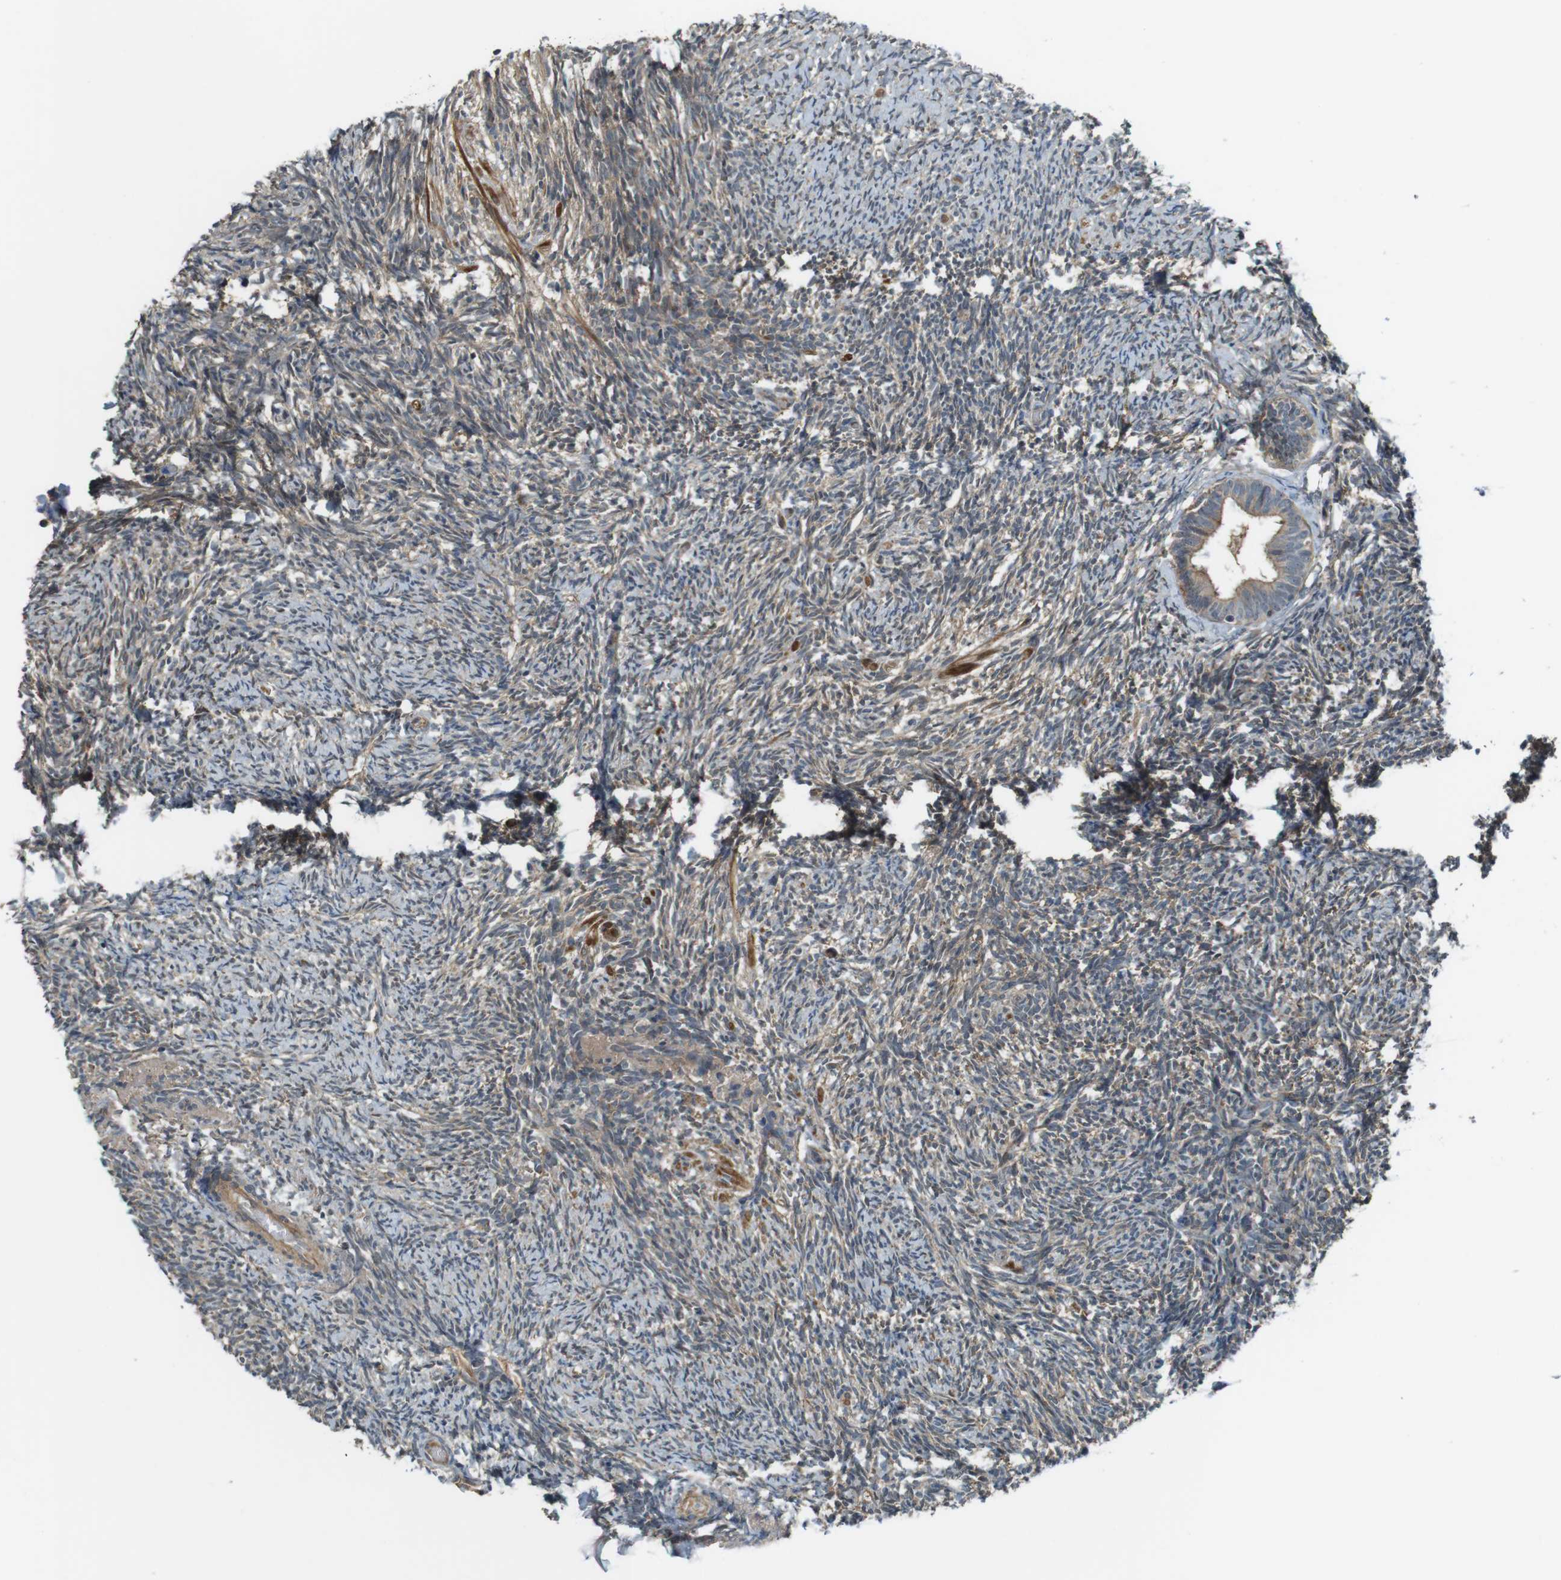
{"staining": {"intensity": "moderate", "quantity": "25%-75%", "location": "cytoplasmic/membranous"}, "tissue": "ovary", "cell_type": "Ovarian stroma cells", "image_type": "normal", "snomed": [{"axis": "morphology", "description": "Normal tissue, NOS"}, {"axis": "topography", "description": "Ovary"}], "caption": "The micrograph shows a brown stain indicating the presence of a protein in the cytoplasmic/membranous of ovarian stroma cells in ovary.", "gene": "IFFO2", "patient": {"sex": "female", "age": 60}}